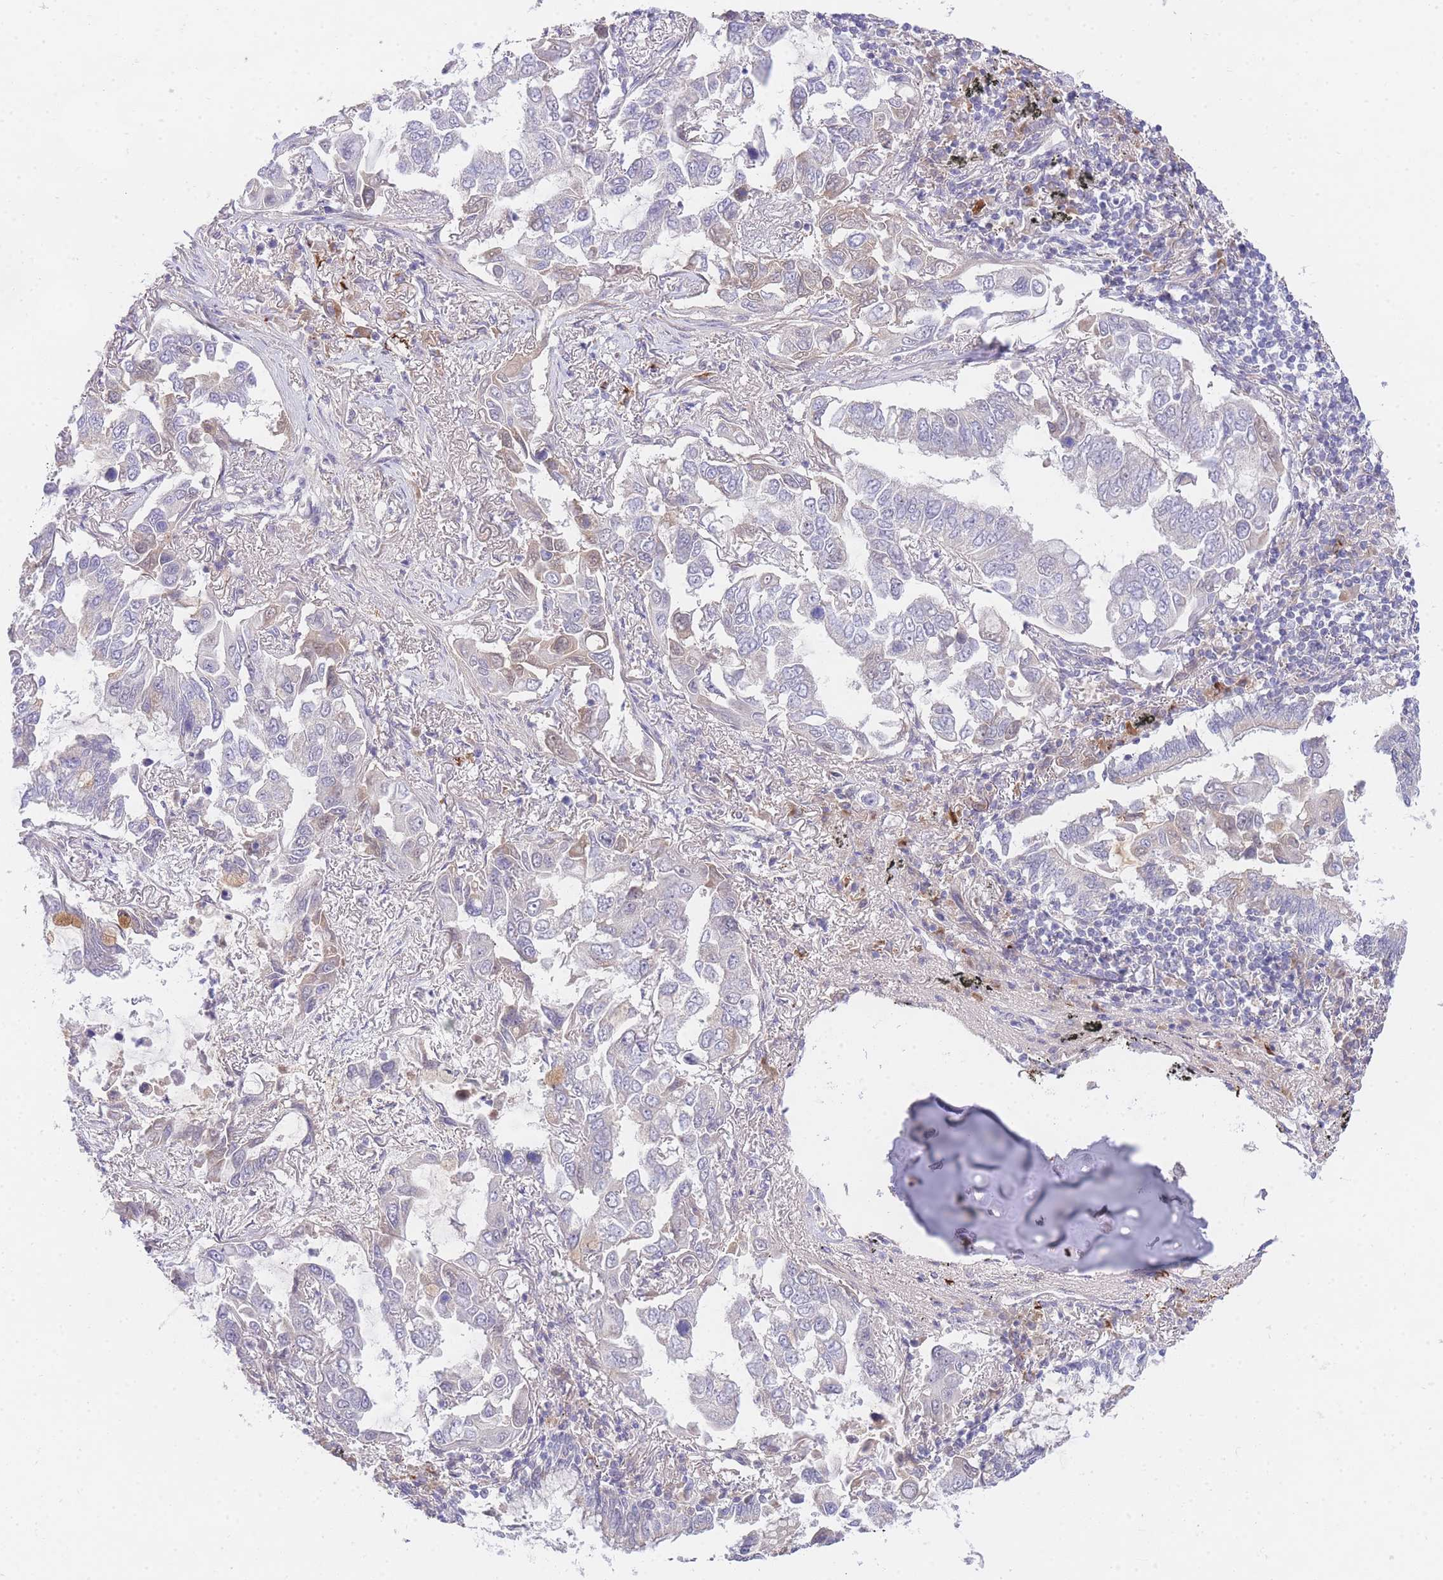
{"staining": {"intensity": "negative", "quantity": "none", "location": "none"}, "tissue": "lung cancer", "cell_type": "Tumor cells", "image_type": "cancer", "snomed": [{"axis": "morphology", "description": "Adenocarcinoma, NOS"}, {"axis": "topography", "description": "Lung"}], "caption": "Tumor cells show no significant expression in lung adenocarcinoma. Nuclei are stained in blue.", "gene": "SLC25A33", "patient": {"sex": "male", "age": 64}}